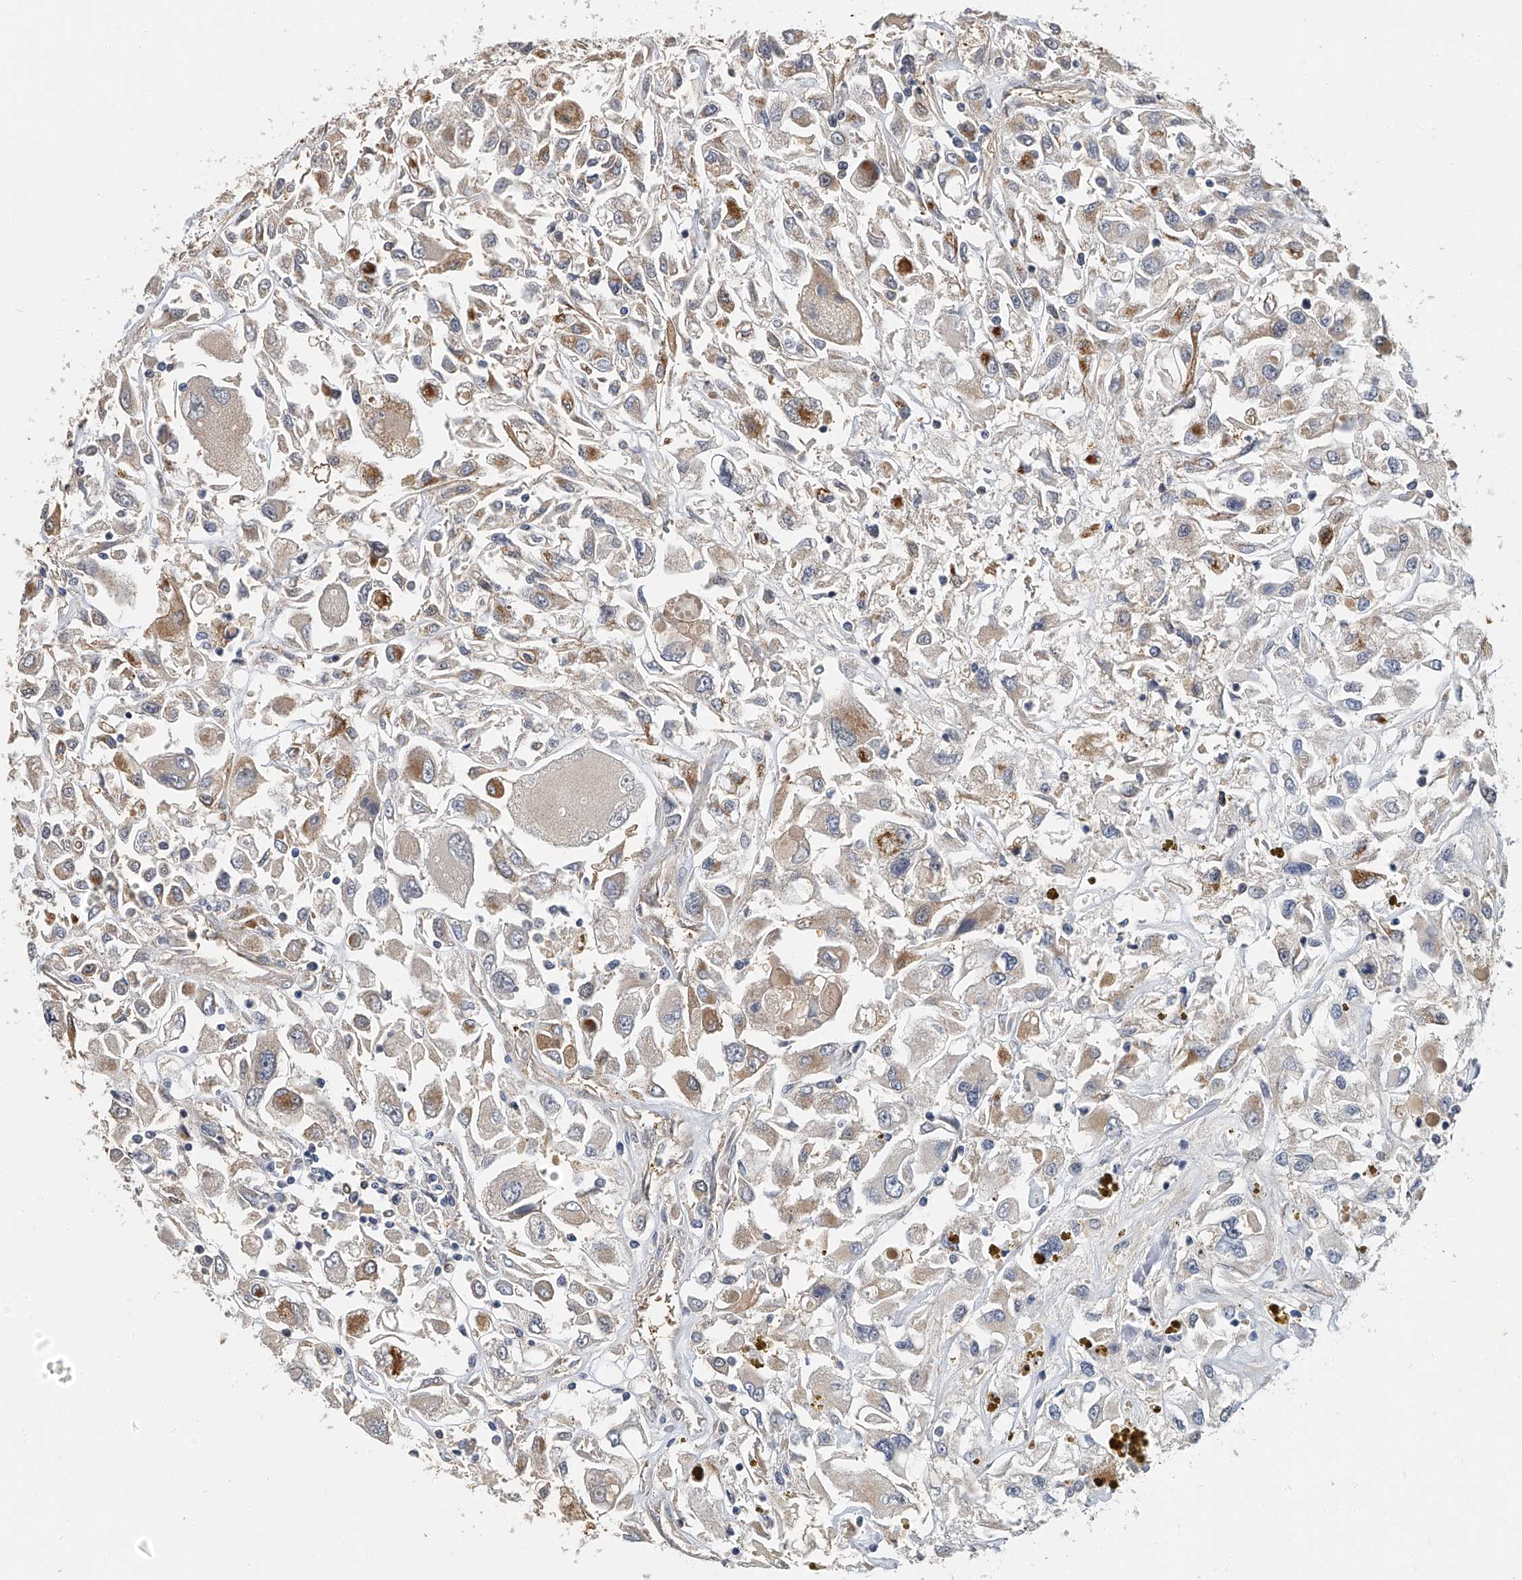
{"staining": {"intensity": "moderate", "quantity": "25%-75%", "location": "cytoplasmic/membranous"}, "tissue": "renal cancer", "cell_type": "Tumor cells", "image_type": "cancer", "snomed": [{"axis": "morphology", "description": "Adenocarcinoma, NOS"}, {"axis": "topography", "description": "Kidney"}], "caption": "There is medium levels of moderate cytoplasmic/membranous staining in tumor cells of renal cancer, as demonstrated by immunohistochemical staining (brown color).", "gene": "CD200", "patient": {"sex": "female", "age": 52}}